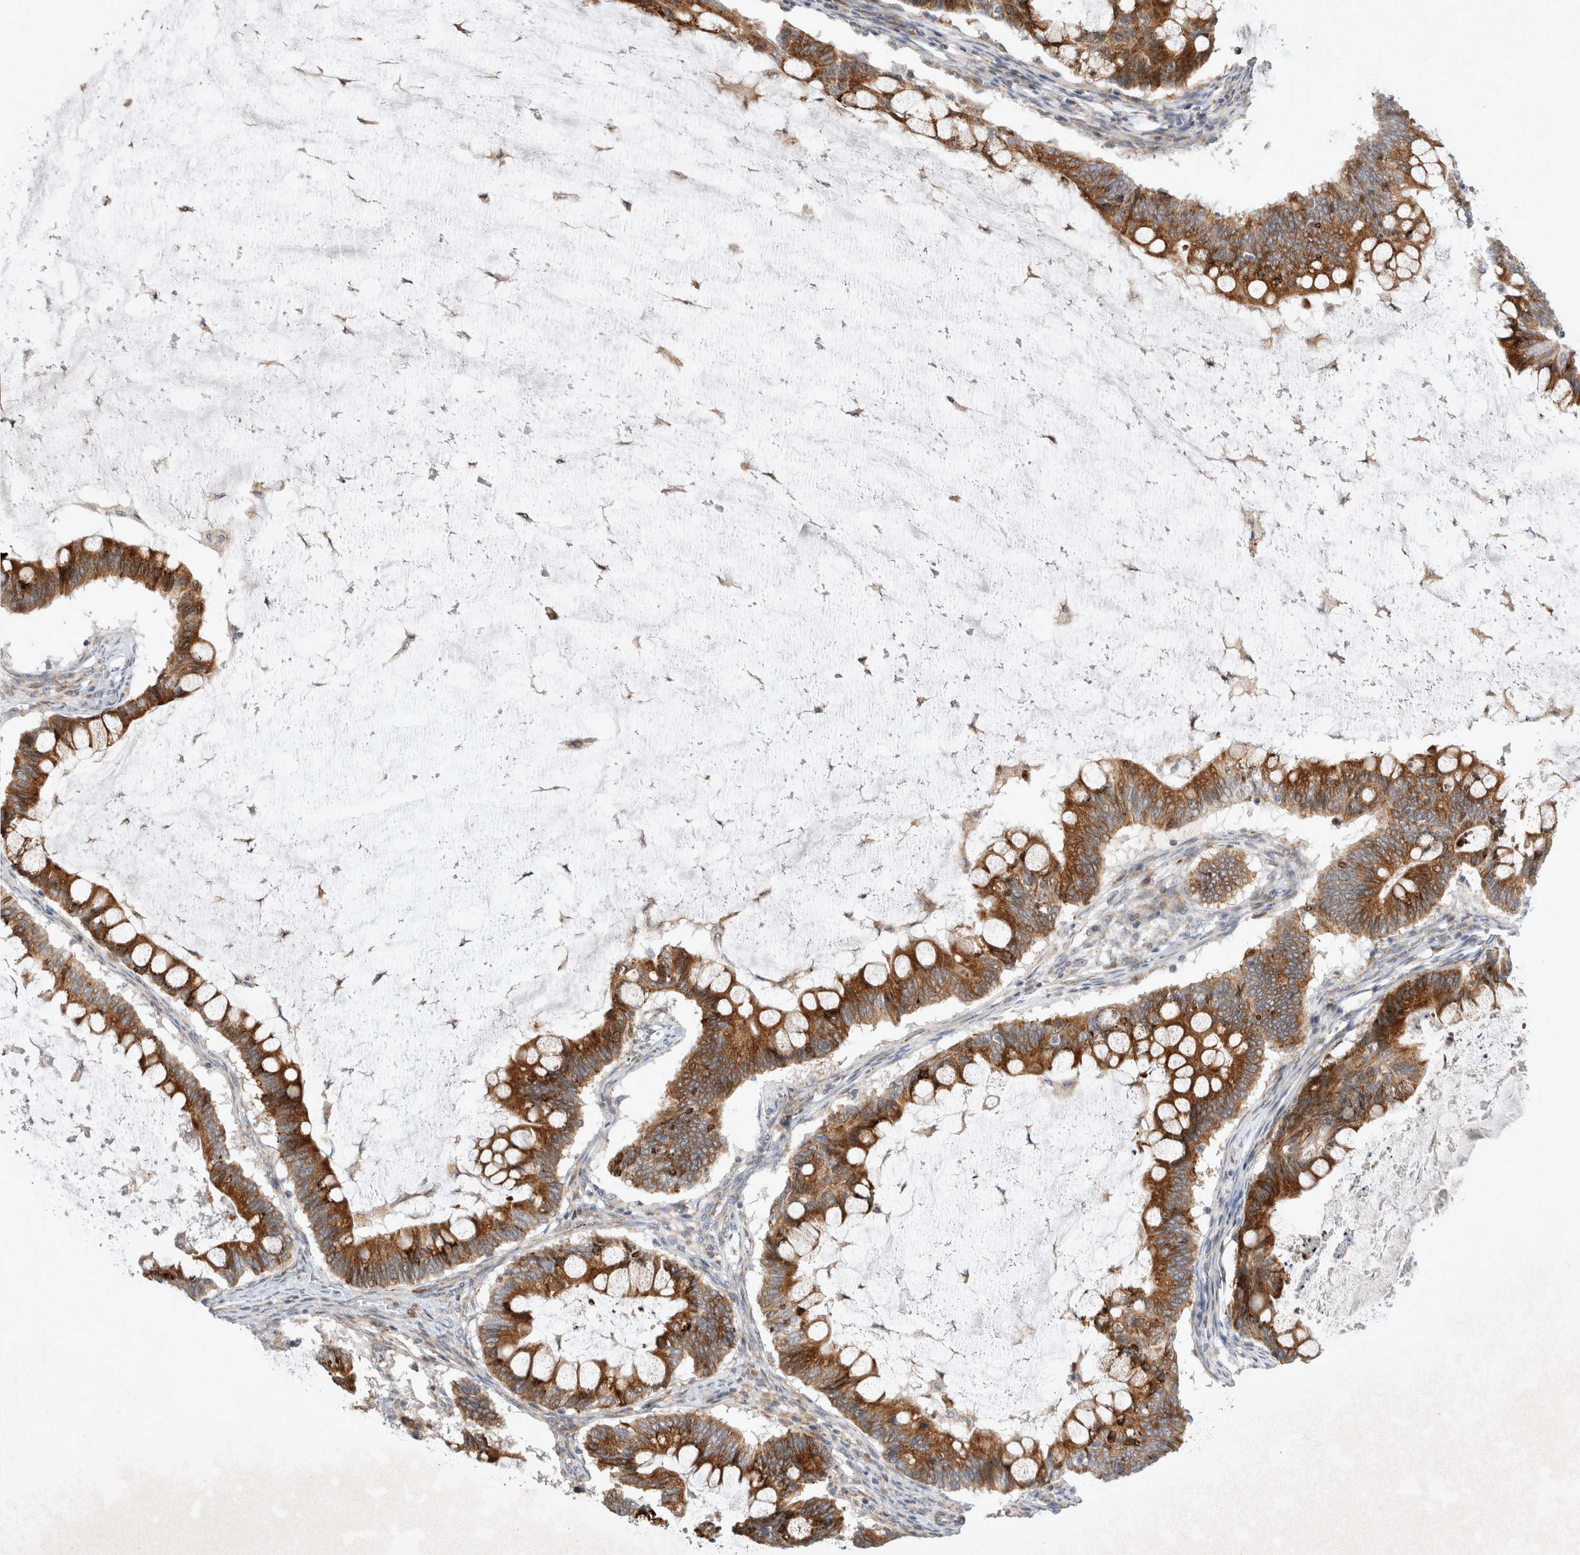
{"staining": {"intensity": "strong", "quantity": ">75%", "location": "cytoplasmic/membranous"}, "tissue": "ovarian cancer", "cell_type": "Tumor cells", "image_type": "cancer", "snomed": [{"axis": "morphology", "description": "Cystadenocarcinoma, mucinous, NOS"}, {"axis": "topography", "description": "Ovary"}], "caption": "Immunohistochemical staining of human mucinous cystadenocarcinoma (ovarian) reveals high levels of strong cytoplasmic/membranous protein positivity in about >75% of tumor cells.", "gene": "TRMT9B", "patient": {"sex": "female", "age": 61}}